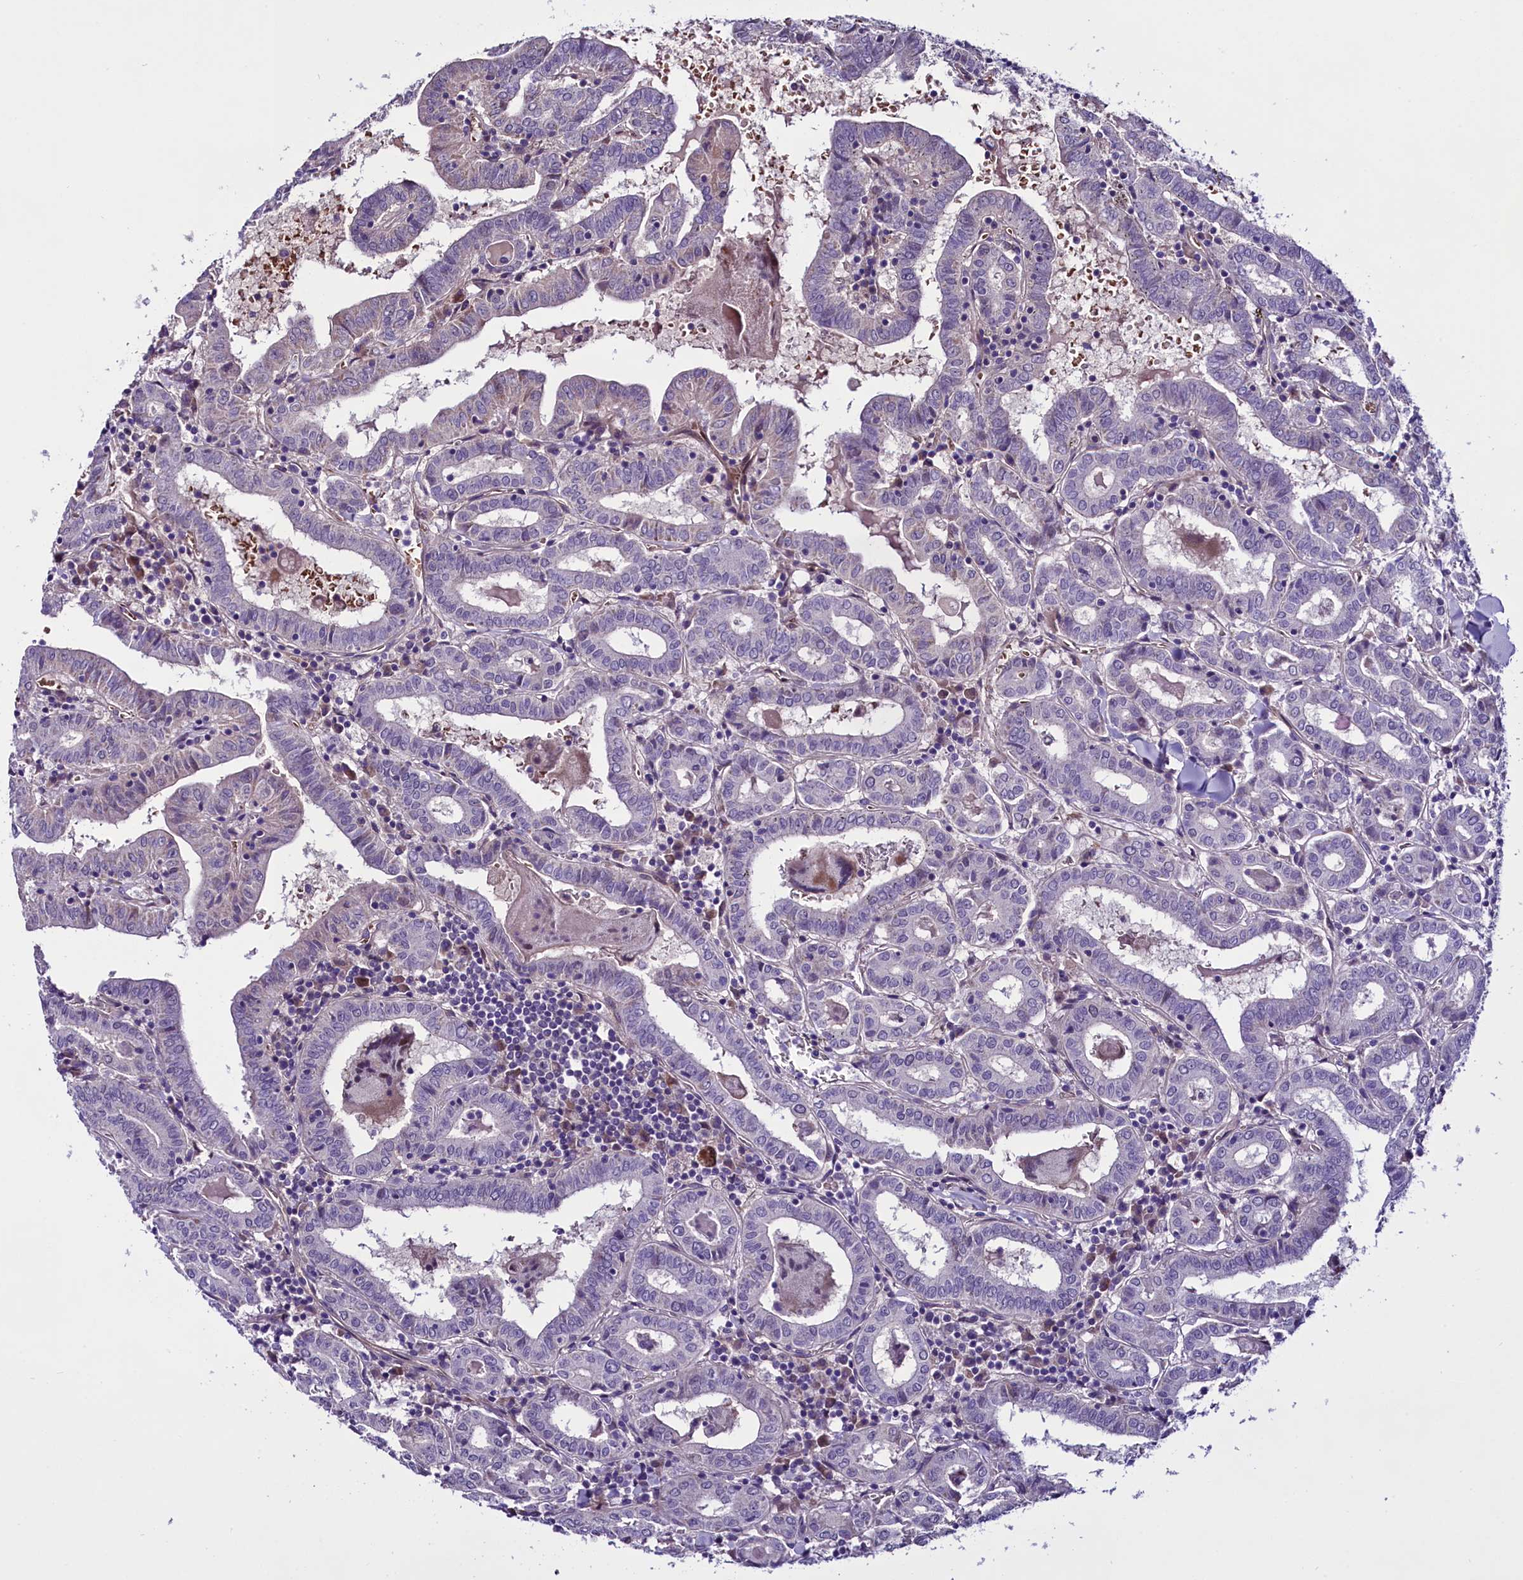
{"staining": {"intensity": "negative", "quantity": "none", "location": "none"}, "tissue": "thyroid cancer", "cell_type": "Tumor cells", "image_type": "cancer", "snomed": [{"axis": "morphology", "description": "Papillary adenocarcinoma, NOS"}, {"axis": "topography", "description": "Thyroid gland"}], "caption": "Thyroid cancer was stained to show a protein in brown. There is no significant expression in tumor cells.", "gene": "C9orf40", "patient": {"sex": "female", "age": 72}}